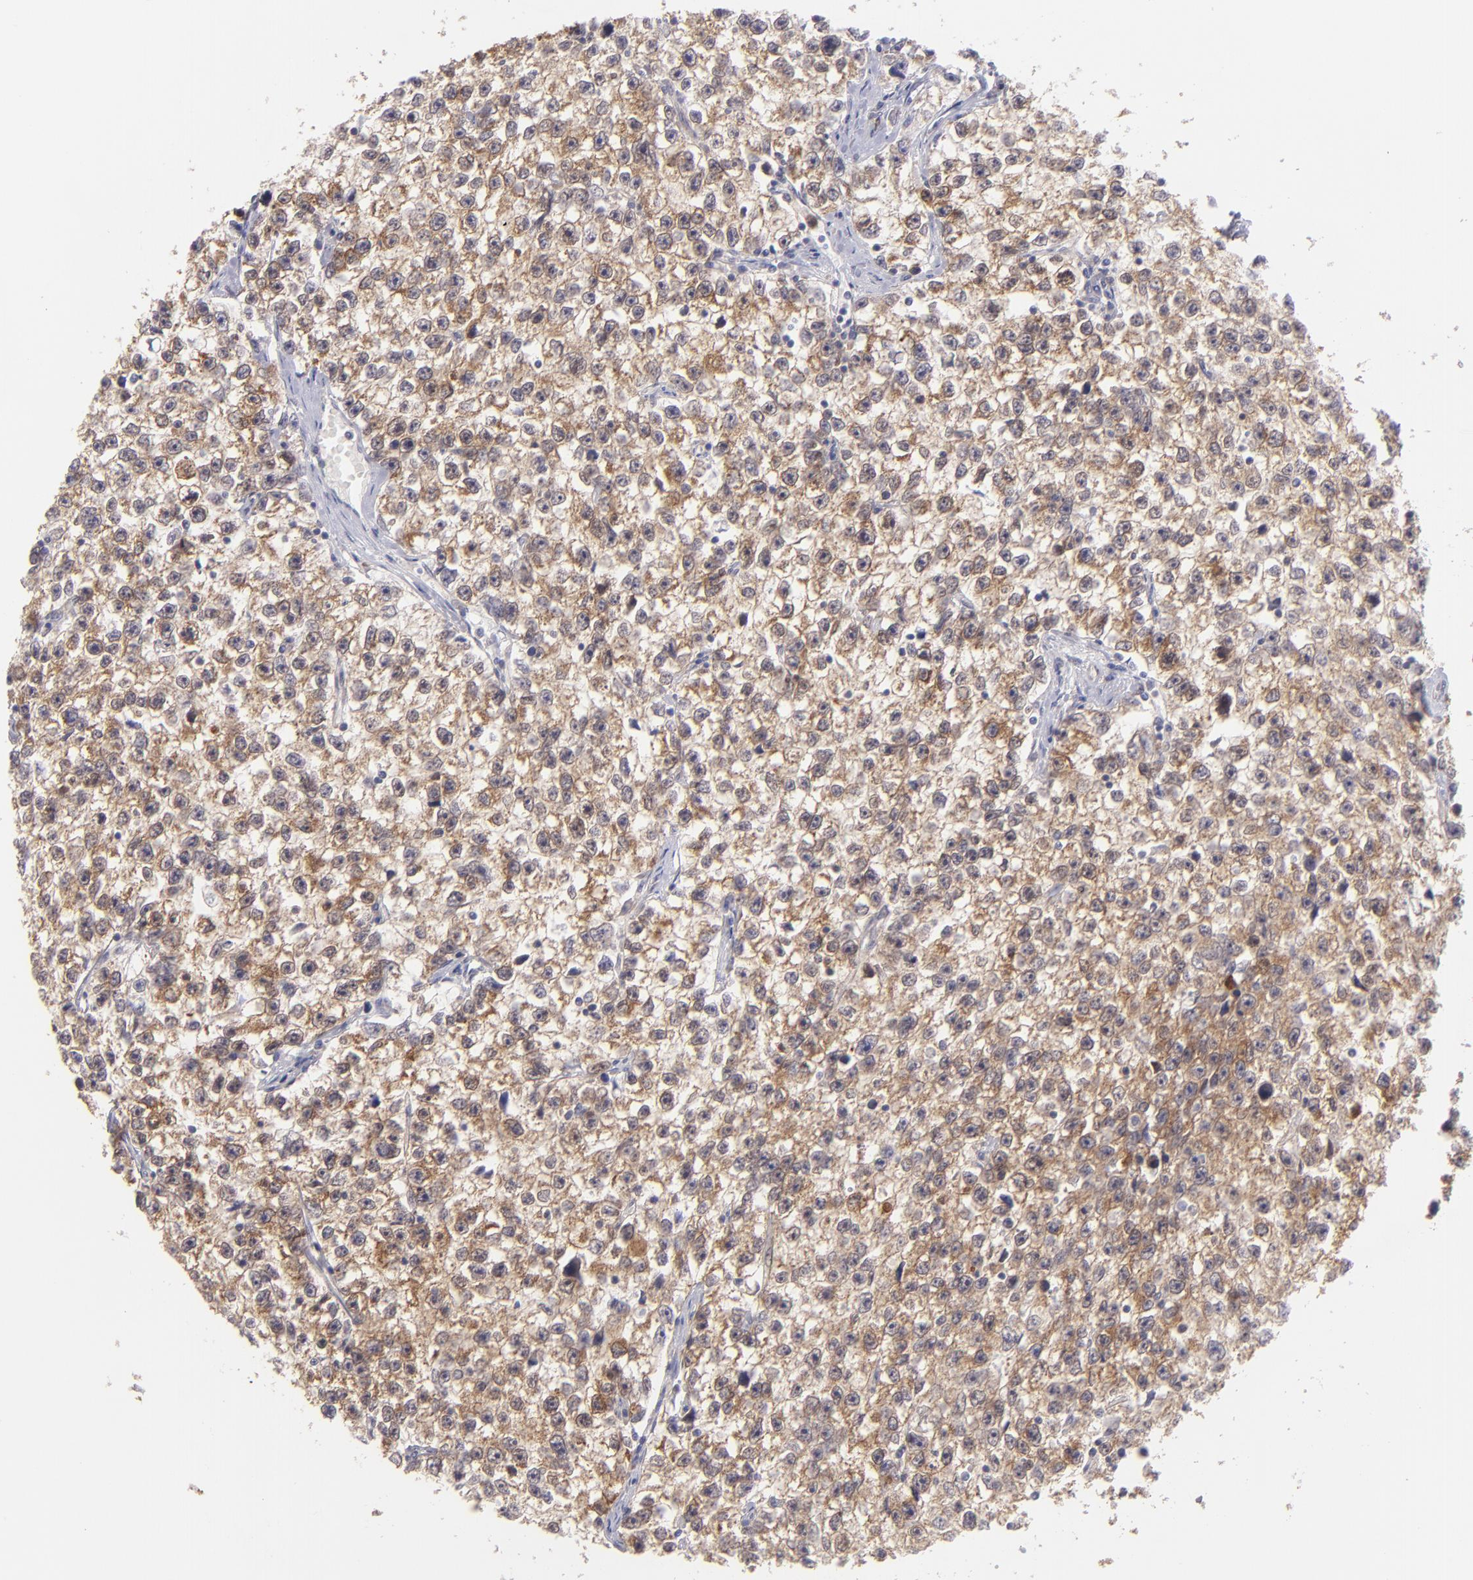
{"staining": {"intensity": "strong", "quantity": ">75%", "location": "cytoplasmic/membranous"}, "tissue": "testis cancer", "cell_type": "Tumor cells", "image_type": "cancer", "snomed": [{"axis": "morphology", "description": "Seminoma, NOS"}, {"axis": "morphology", "description": "Carcinoma, Embryonal, NOS"}, {"axis": "topography", "description": "Testis"}], "caption": "Testis cancer (seminoma) stained with a brown dye reveals strong cytoplasmic/membranous positive expression in approximately >75% of tumor cells.", "gene": "PTPN13", "patient": {"sex": "male", "age": 30}}